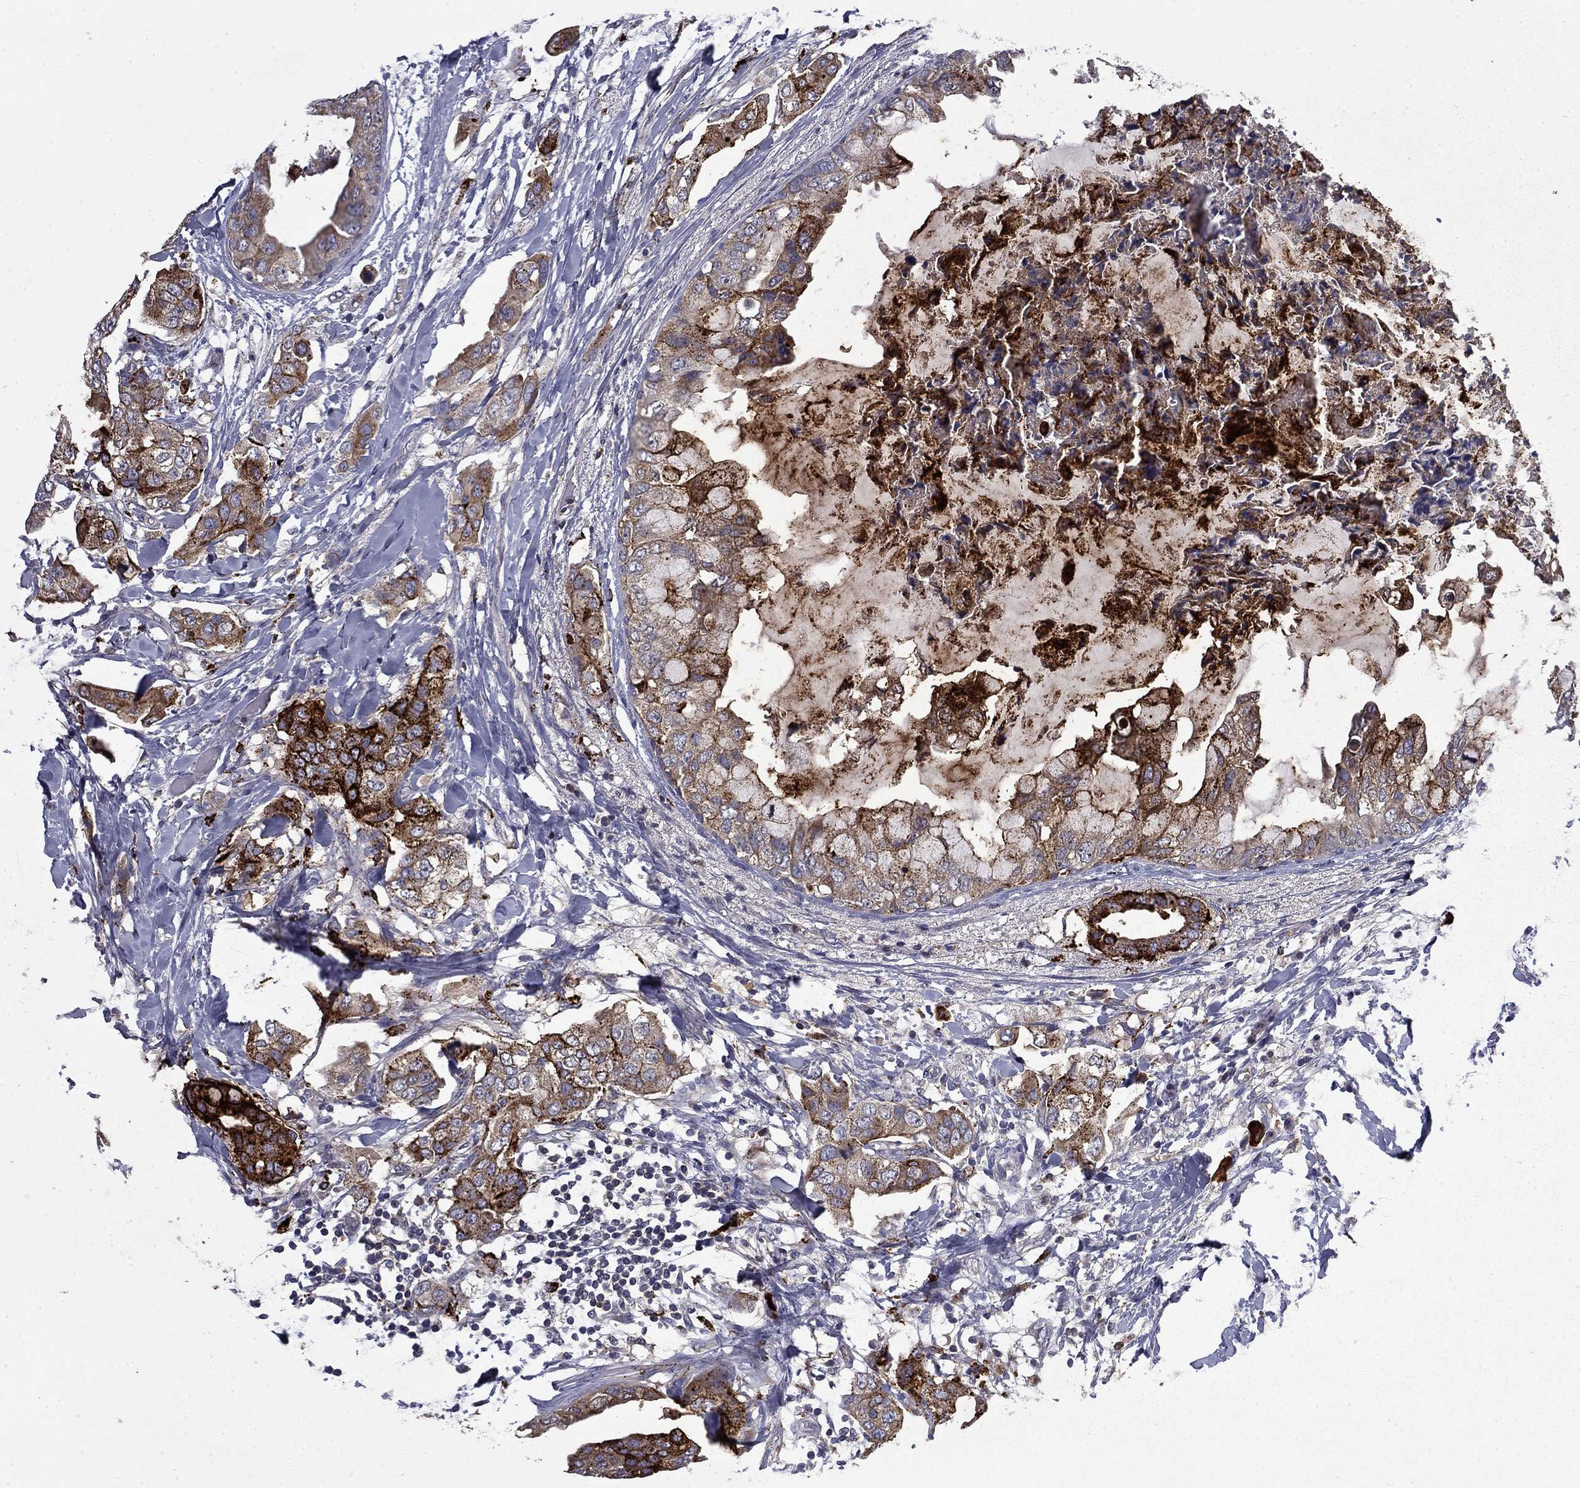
{"staining": {"intensity": "strong", "quantity": "25%-75%", "location": "cytoplasmic/membranous"}, "tissue": "breast cancer", "cell_type": "Tumor cells", "image_type": "cancer", "snomed": [{"axis": "morphology", "description": "Normal tissue, NOS"}, {"axis": "morphology", "description": "Duct carcinoma"}, {"axis": "topography", "description": "Breast"}], "caption": "Immunohistochemistry (IHC) image of human infiltrating ductal carcinoma (breast) stained for a protein (brown), which reveals high levels of strong cytoplasmic/membranous staining in about 25%-75% of tumor cells.", "gene": "CEACAM7", "patient": {"sex": "female", "age": 40}}